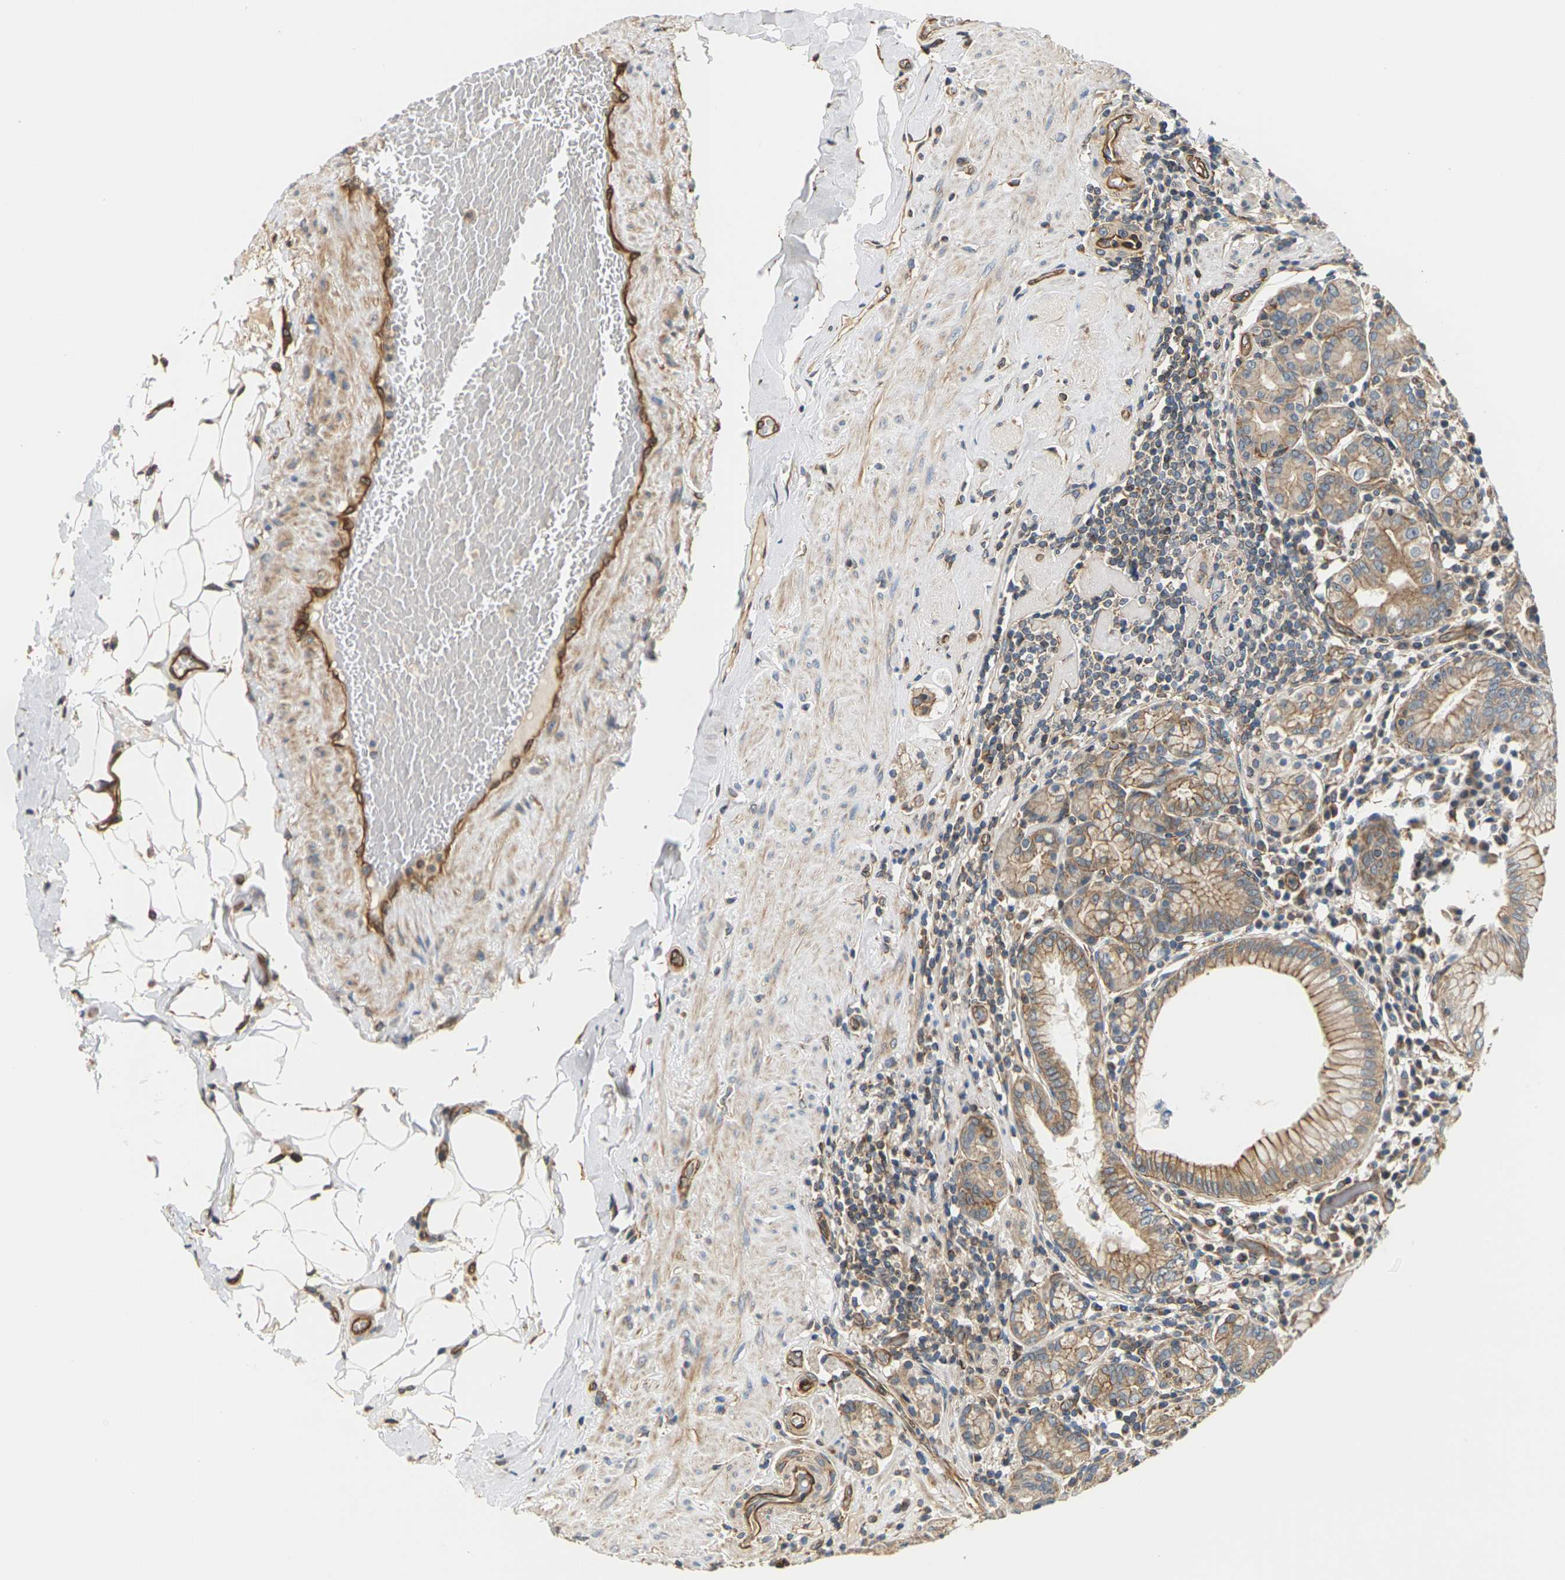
{"staining": {"intensity": "moderate", "quantity": ">75%", "location": "cytoplasmic/membranous"}, "tissue": "stomach", "cell_type": "Glandular cells", "image_type": "normal", "snomed": [{"axis": "morphology", "description": "Normal tissue, NOS"}, {"axis": "topography", "description": "Stomach, lower"}], "caption": "Moderate cytoplasmic/membranous protein expression is present in approximately >75% of glandular cells in stomach.", "gene": "PCDHB4", "patient": {"sex": "female", "age": 76}}